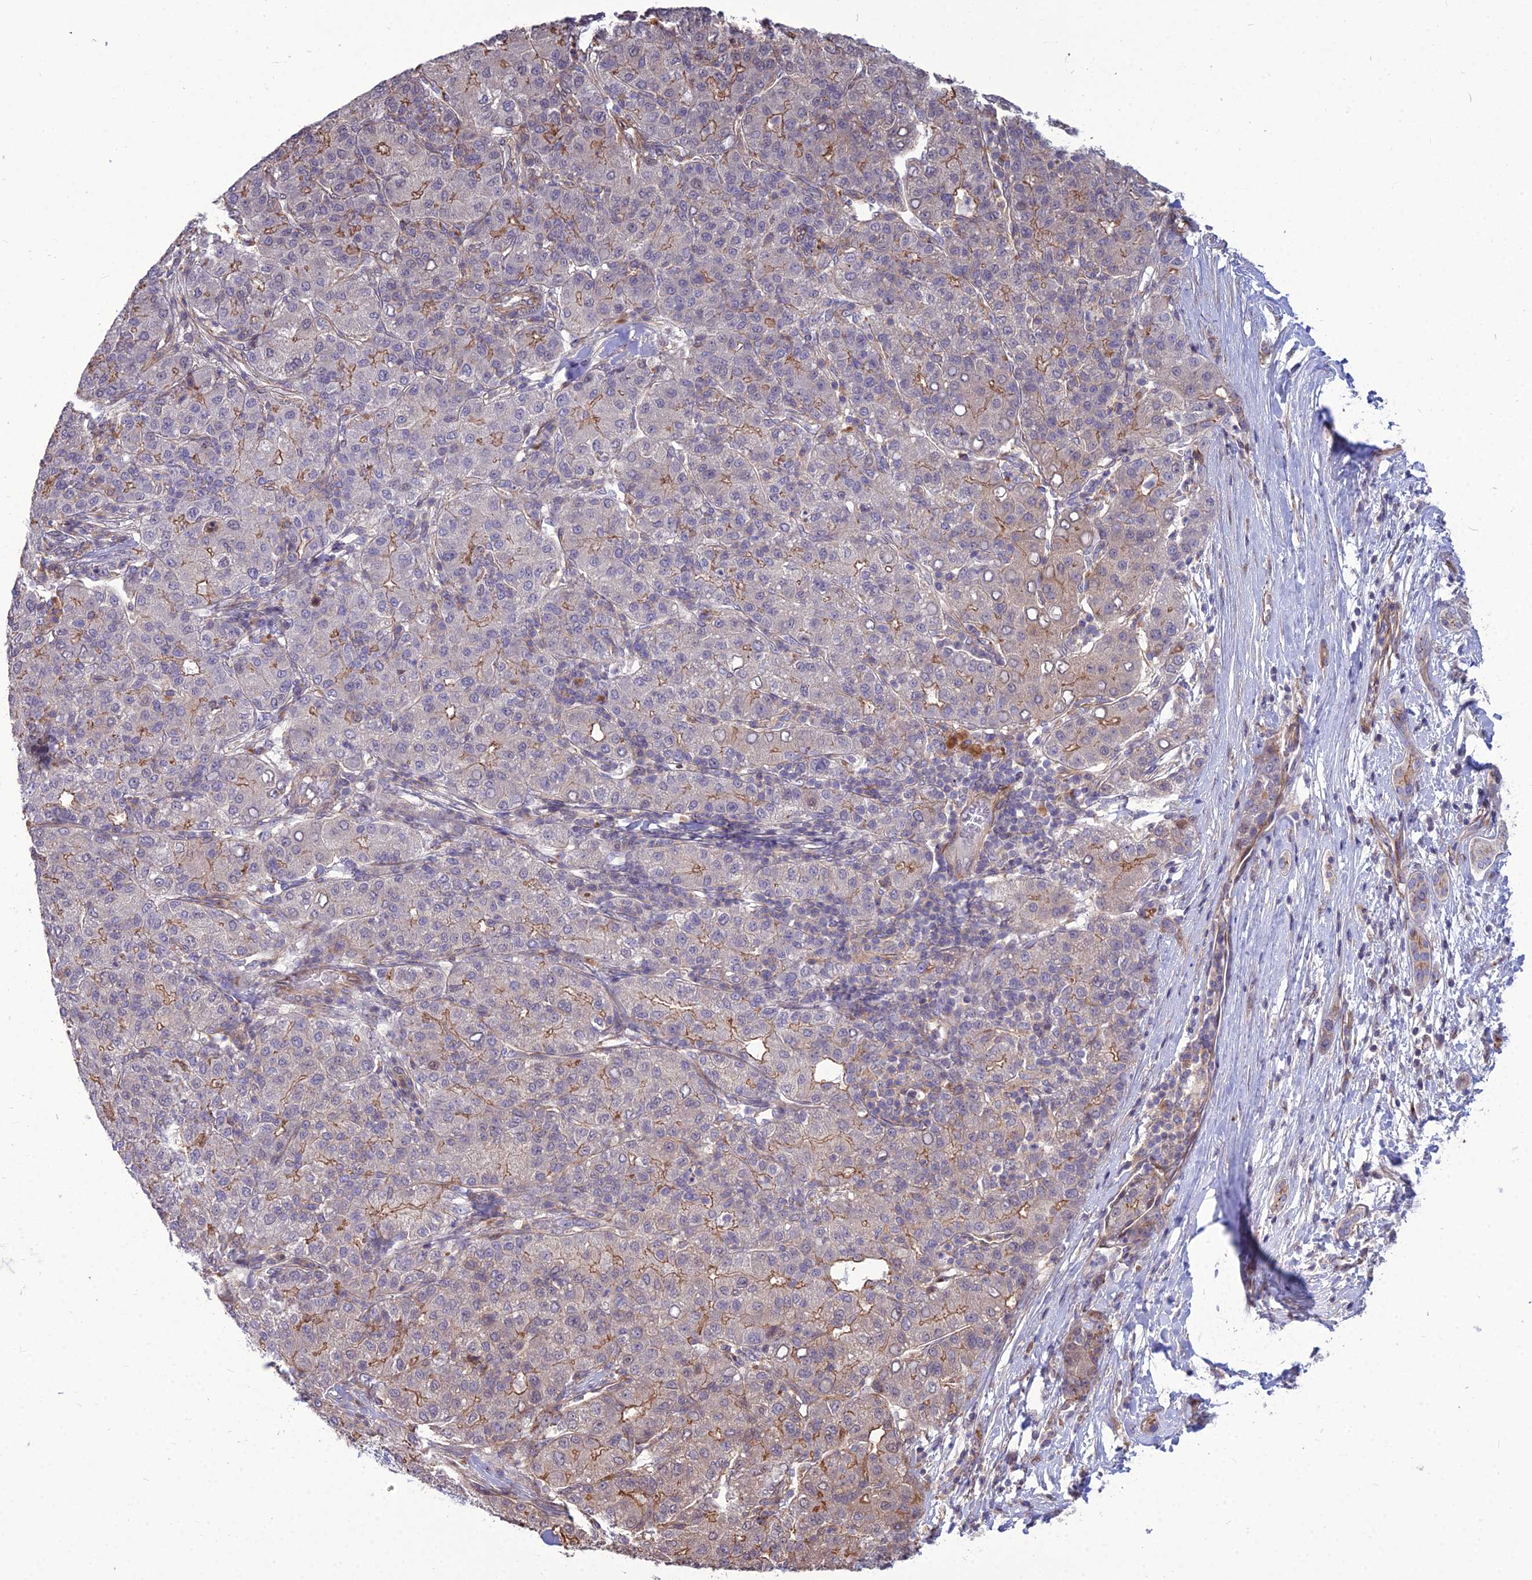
{"staining": {"intensity": "moderate", "quantity": "<25%", "location": "cytoplasmic/membranous"}, "tissue": "liver cancer", "cell_type": "Tumor cells", "image_type": "cancer", "snomed": [{"axis": "morphology", "description": "Carcinoma, Hepatocellular, NOS"}, {"axis": "topography", "description": "Liver"}], "caption": "Immunohistochemical staining of human hepatocellular carcinoma (liver) exhibits low levels of moderate cytoplasmic/membranous positivity in approximately <25% of tumor cells.", "gene": "TSPYL2", "patient": {"sex": "male", "age": 65}}